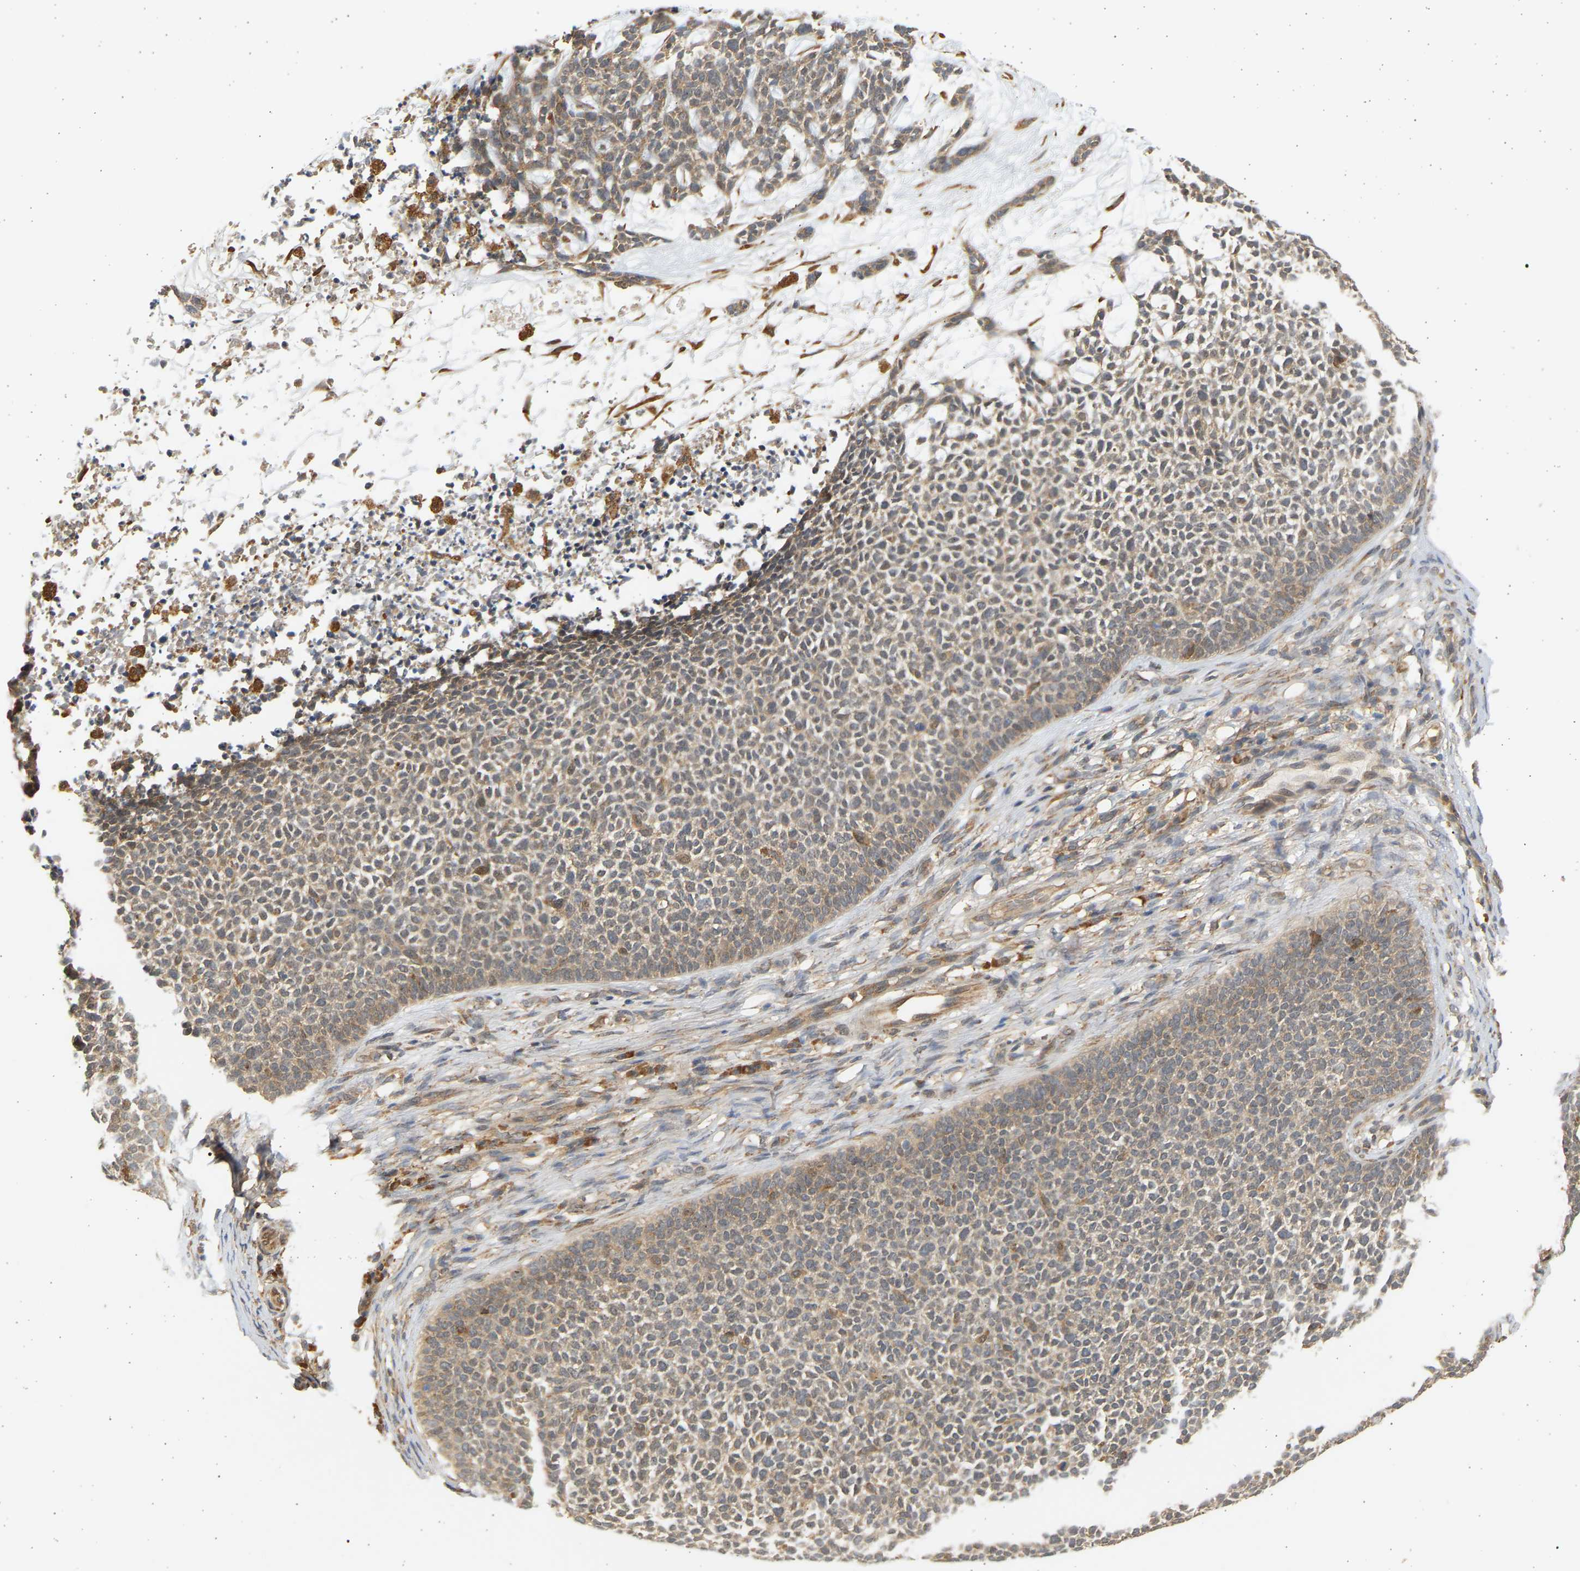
{"staining": {"intensity": "weak", "quantity": "25%-75%", "location": "cytoplasmic/membranous"}, "tissue": "skin cancer", "cell_type": "Tumor cells", "image_type": "cancer", "snomed": [{"axis": "morphology", "description": "Basal cell carcinoma"}, {"axis": "topography", "description": "Skin"}], "caption": "There is low levels of weak cytoplasmic/membranous positivity in tumor cells of basal cell carcinoma (skin), as demonstrated by immunohistochemical staining (brown color).", "gene": "B4GALT6", "patient": {"sex": "female", "age": 84}}